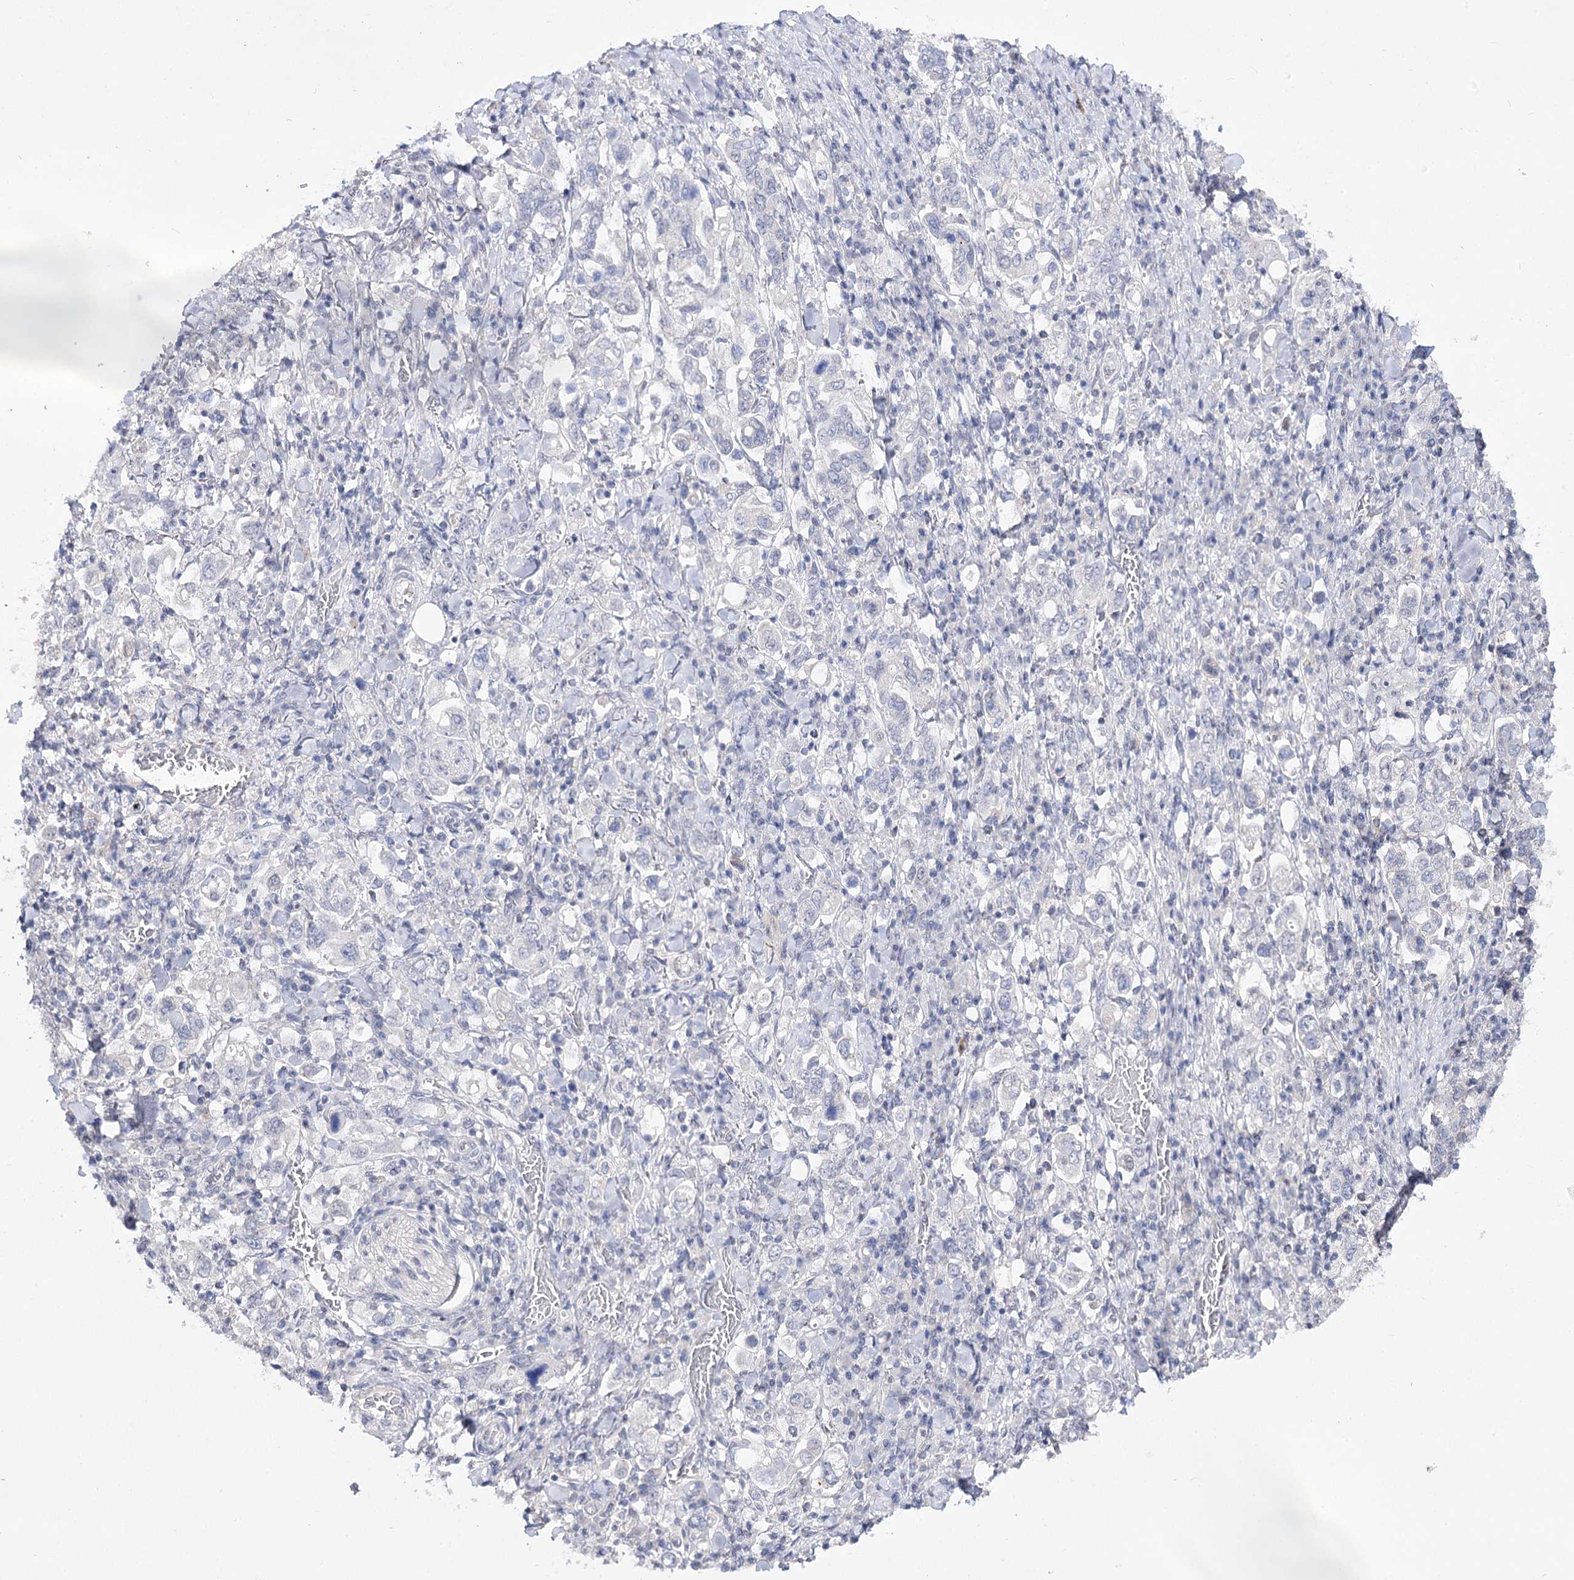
{"staining": {"intensity": "negative", "quantity": "none", "location": "none"}, "tissue": "stomach cancer", "cell_type": "Tumor cells", "image_type": "cancer", "snomed": [{"axis": "morphology", "description": "Adenocarcinoma, NOS"}, {"axis": "topography", "description": "Stomach, upper"}], "caption": "Human stomach adenocarcinoma stained for a protein using IHC demonstrates no staining in tumor cells.", "gene": "ATP10B", "patient": {"sex": "male", "age": 62}}